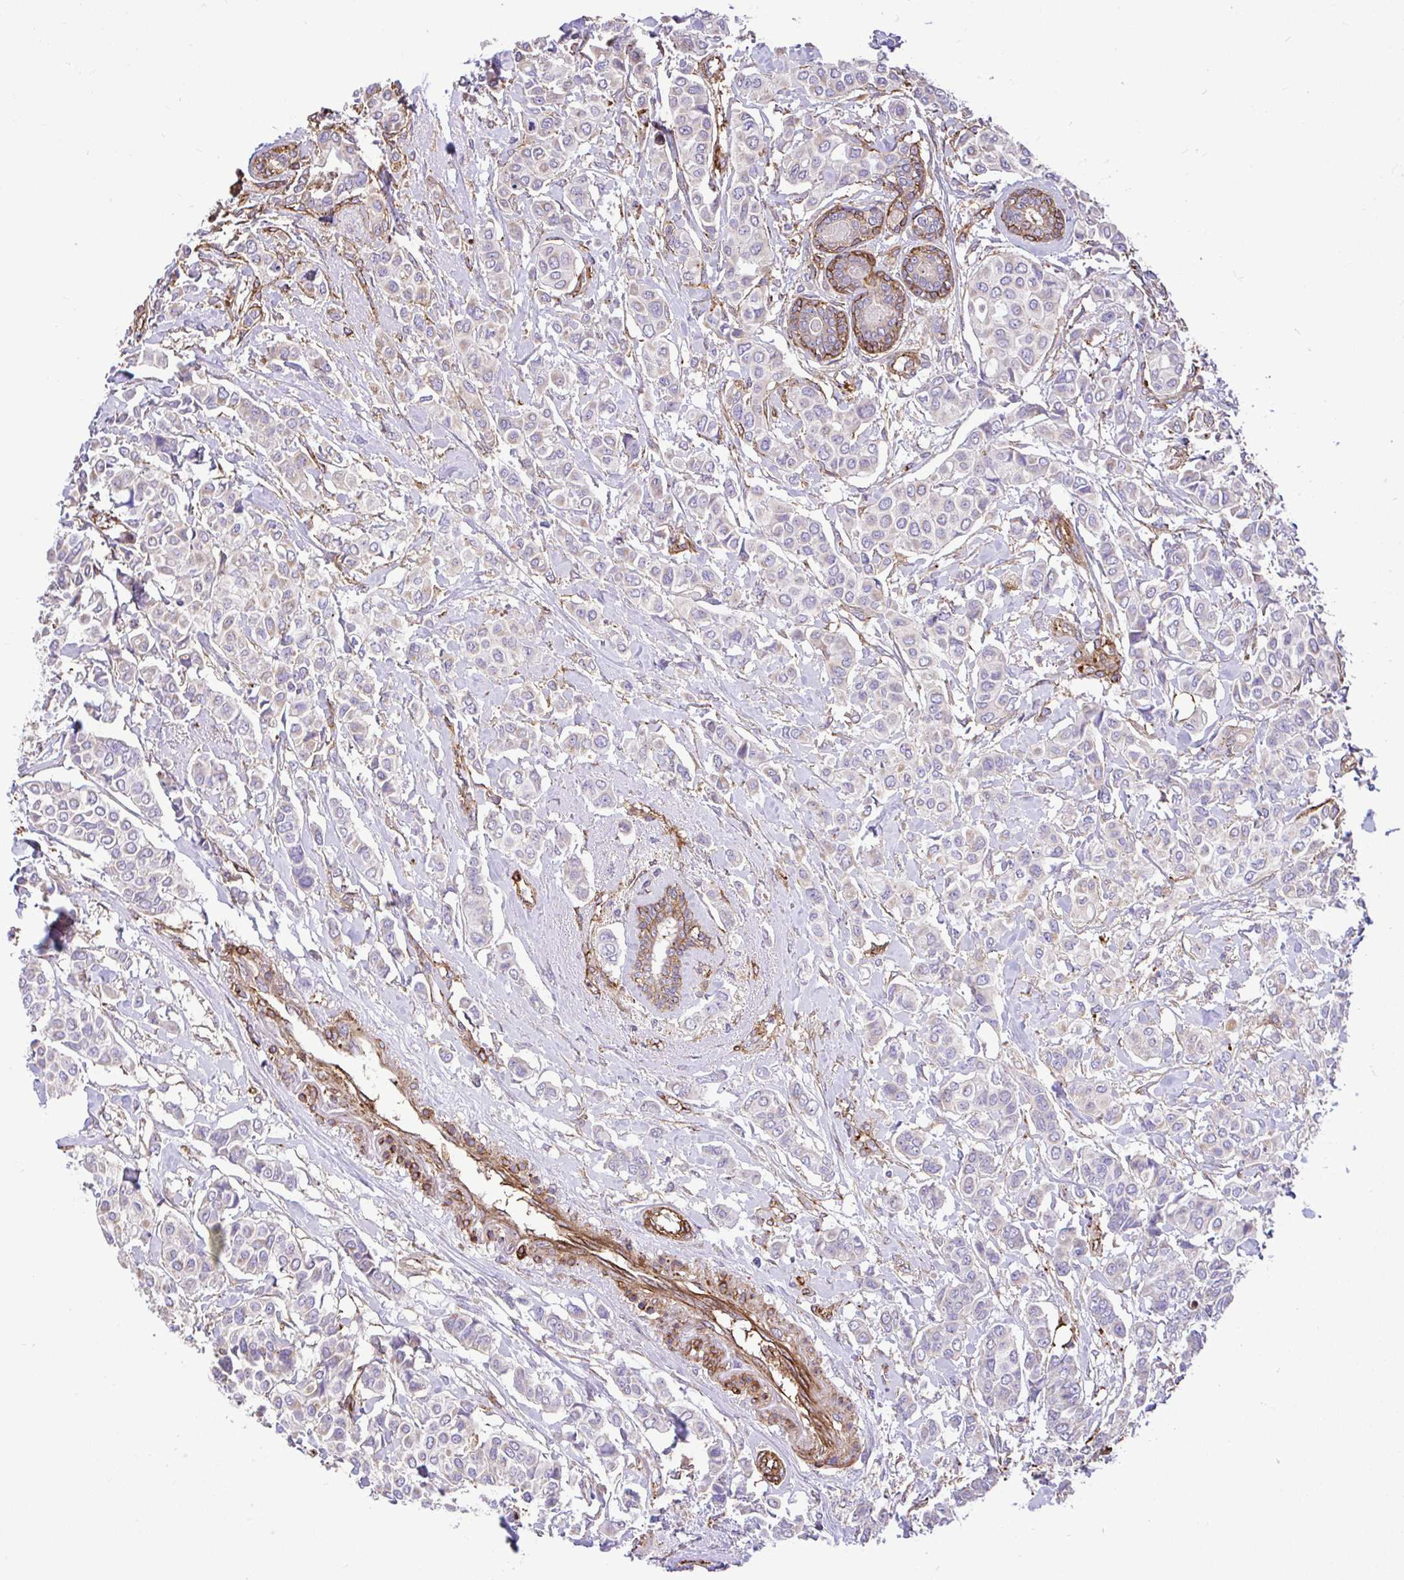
{"staining": {"intensity": "negative", "quantity": "none", "location": "none"}, "tissue": "breast cancer", "cell_type": "Tumor cells", "image_type": "cancer", "snomed": [{"axis": "morphology", "description": "Lobular carcinoma"}, {"axis": "topography", "description": "Breast"}], "caption": "Lobular carcinoma (breast) stained for a protein using IHC demonstrates no expression tumor cells.", "gene": "PTPRK", "patient": {"sex": "female", "age": 51}}